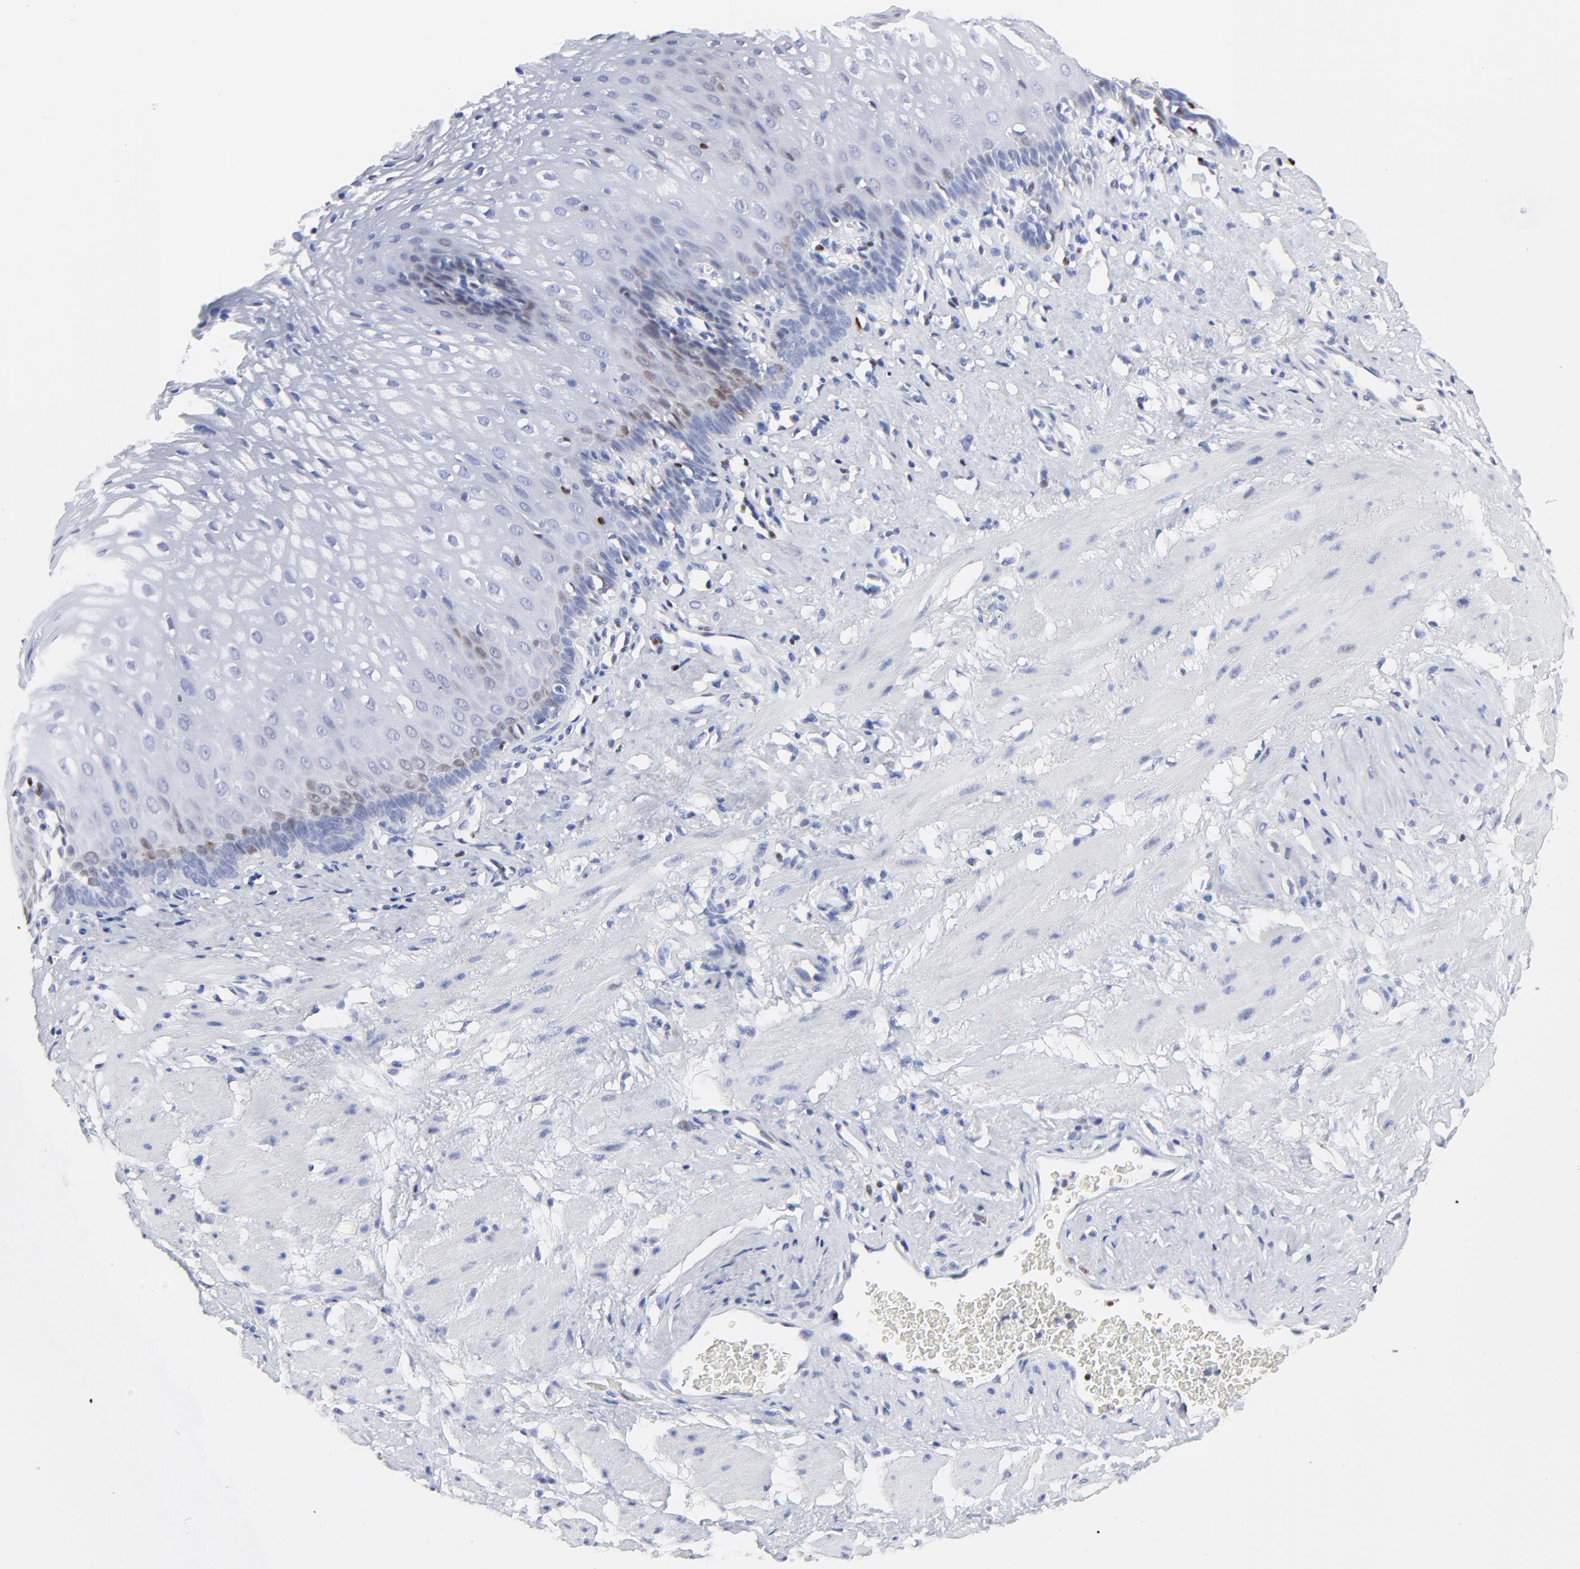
{"staining": {"intensity": "moderate", "quantity": "<25%", "location": "cytoplasmic/membranous"}, "tissue": "esophagus", "cell_type": "Squamous epithelial cells", "image_type": "normal", "snomed": [{"axis": "morphology", "description": "Normal tissue, NOS"}, {"axis": "topography", "description": "Esophagus"}], "caption": "The micrograph displays a brown stain indicating the presence of a protein in the cytoplasmic/membranous of squamous epithelial cells in esophagus.", "gene": "NCAPH", "patient": {"sex": "female", "age": 70}}